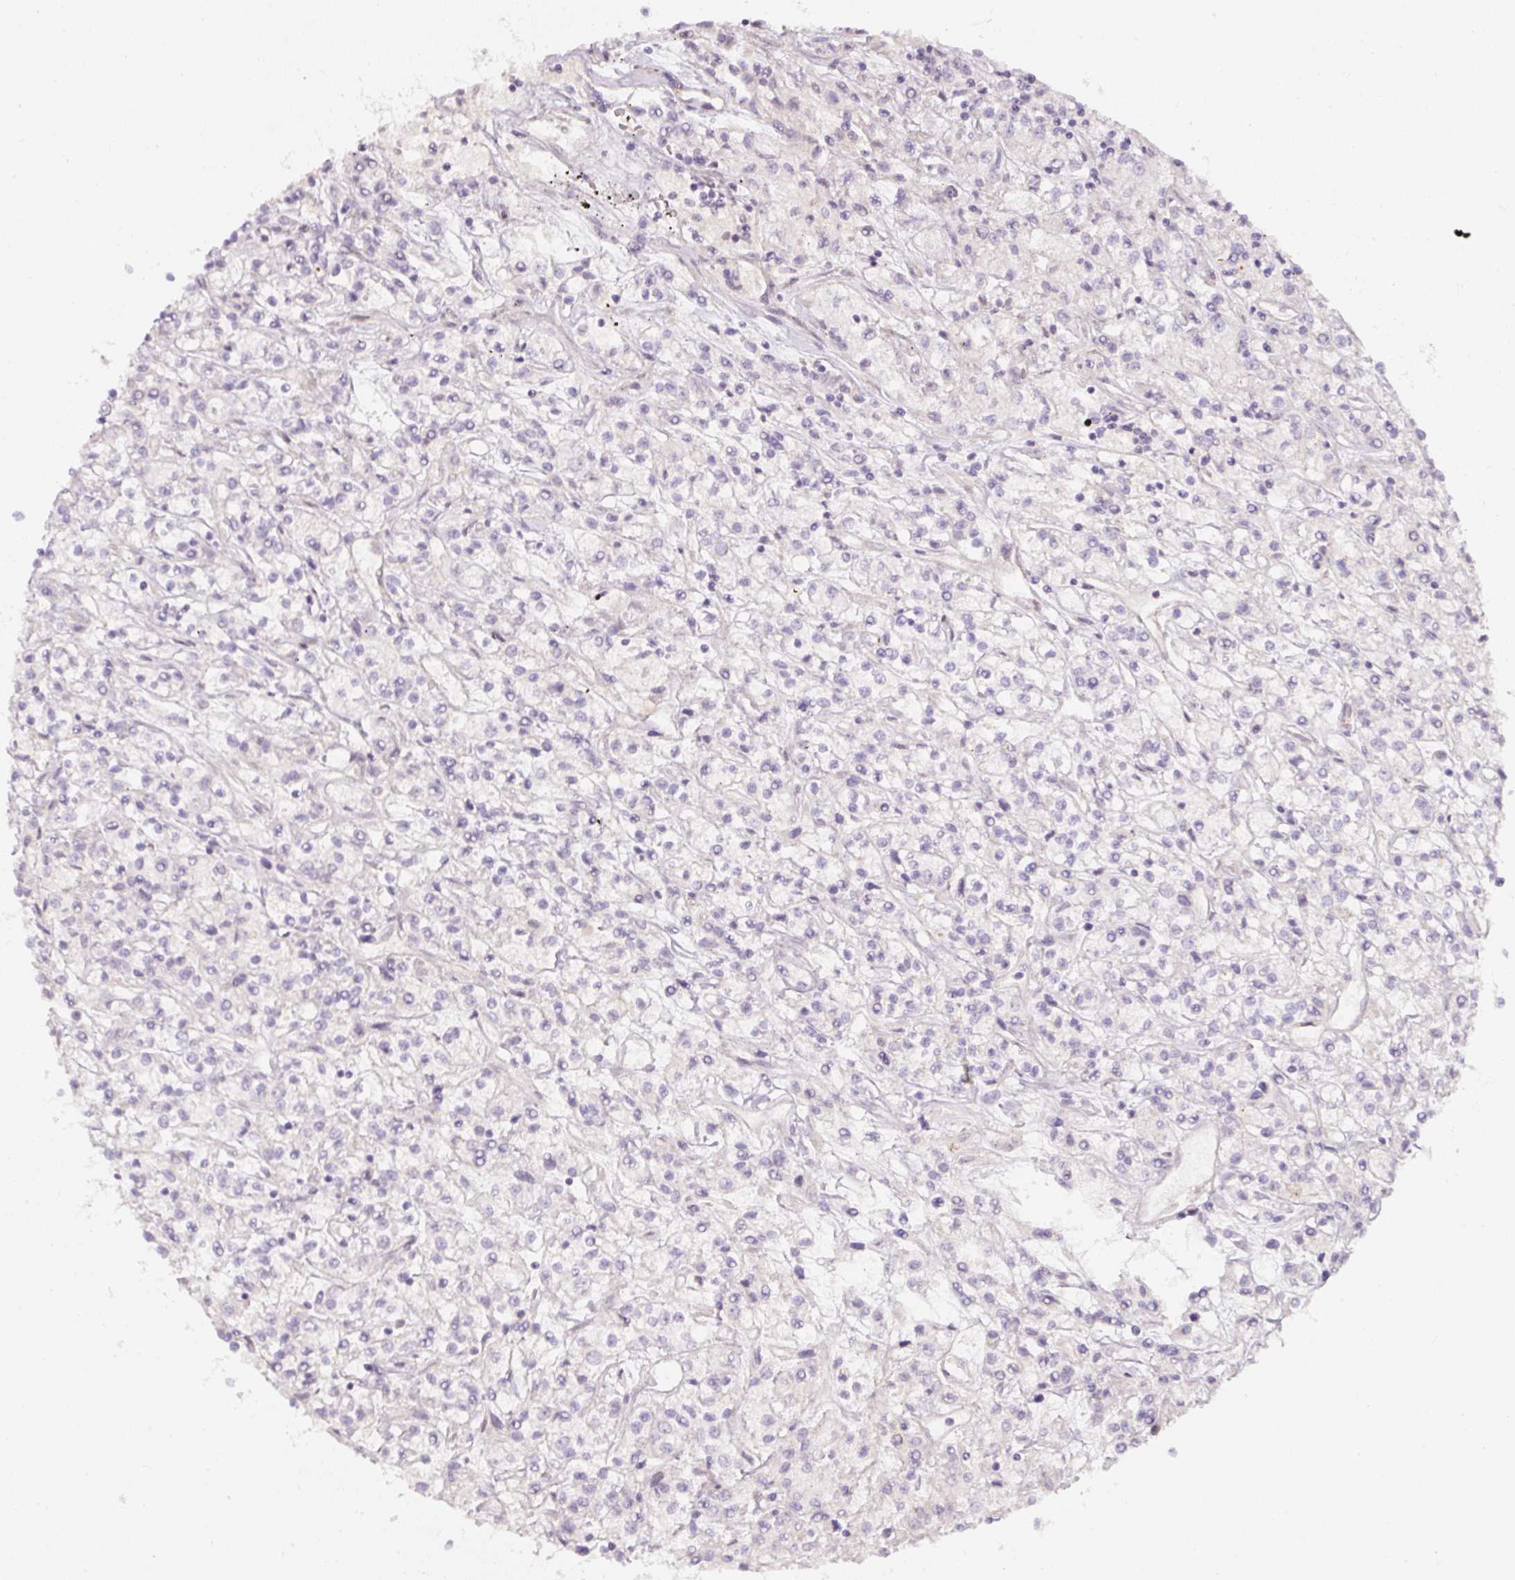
{"staining": {"intensity": "negative", "quantity": "none", "location": "none"}, "tissue": "renal cancer", "cell_type": "Tumor cells", "image_type": "cancer", "snomed": [{"axis": "morphology", "description": "Adenocarcinoma, NOS"}, {"axis": "topography", "description": "Kidney"}], "caption": "Immunohistochemistry (IHC) of renal adenocarcinoma shows no positivity in tumor cells.", "gene": "NBPF11", "patient": {"sex": "female", "age": 59}}